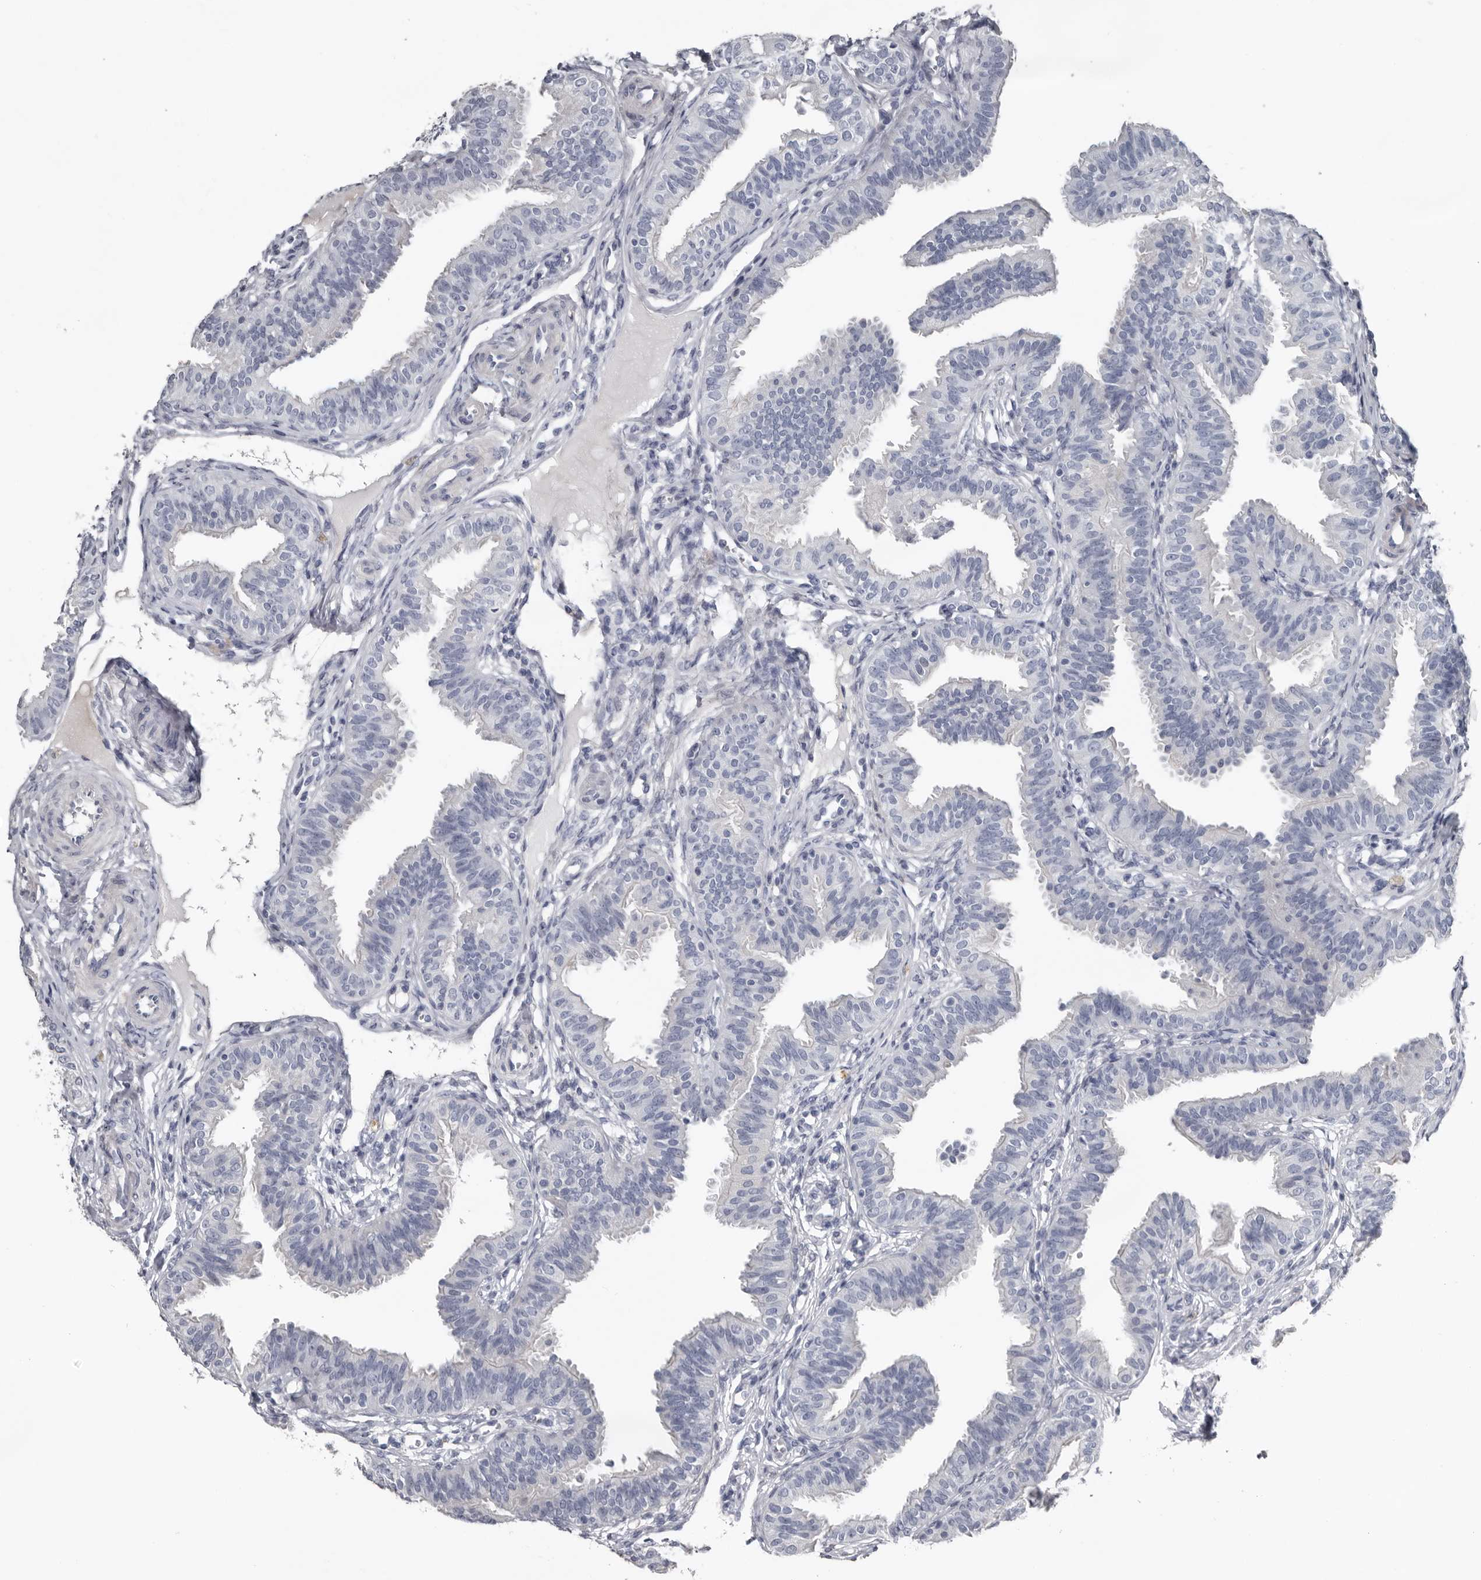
{"staining": {"intensity": "negative", "quantity": "none", "location": "none"}, "tissue": "fallopian tube", "cell_type": "Glandular cells", "image_type": "normal", "snomed": [{"axis": "morphology", "description": "Normal tissue, NOS"}, {"axis": "topography", "description": "Fallopian tube"}], "caption": "Immunohistochemical staining of benign fallopian tube exhibits no significant positivity in glandular cells. (DAB immunohistochemistry (IHC) with hematoxylin counter stain).", "gene": "FABP7", "patient": {"sex": "female", "age": 35}}